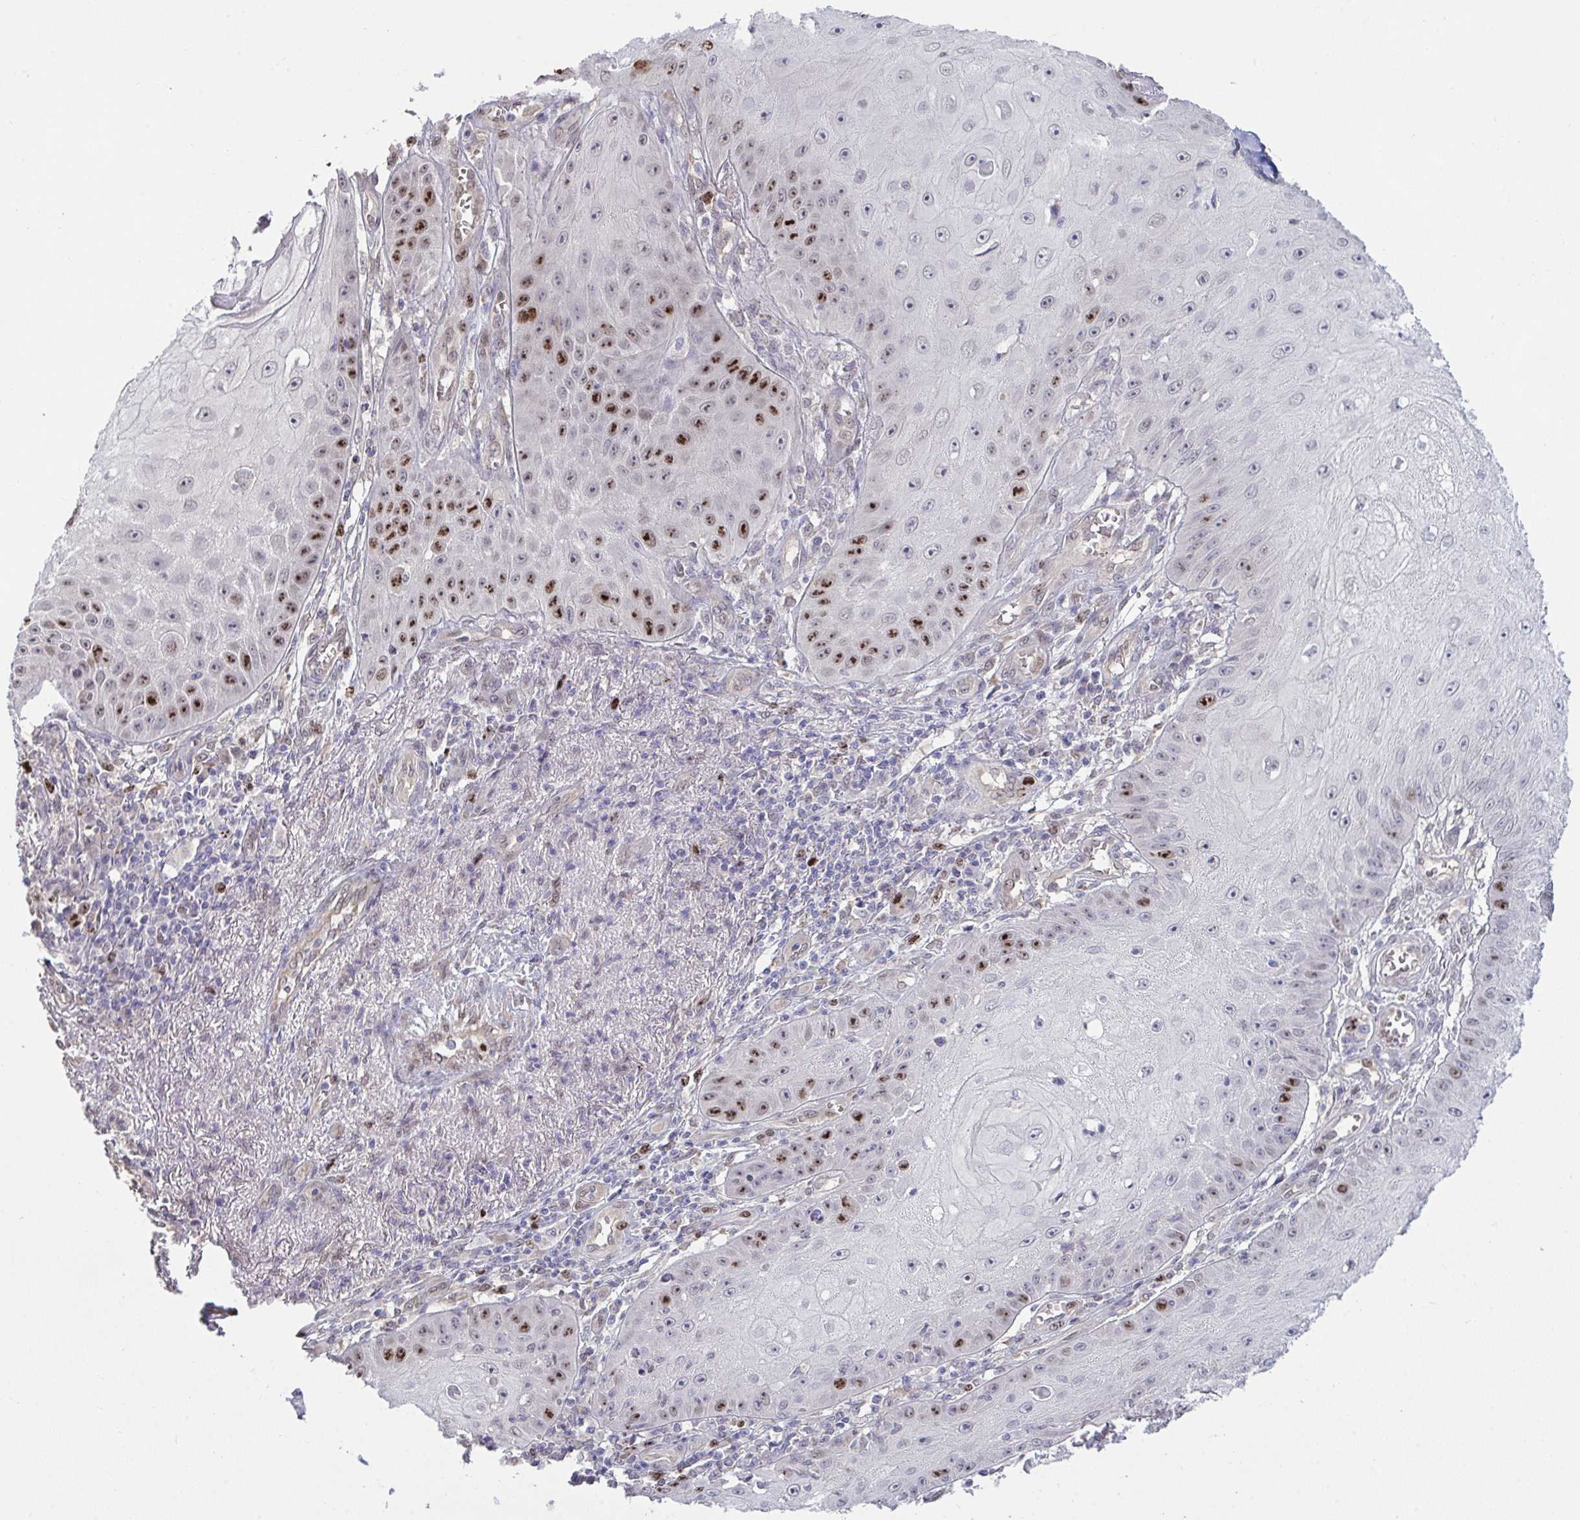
{"staining": {"intensity": "strong", "quantity": "<25%", "location": "nuclear"}, "tissue": "skin cancer", "cell_type": "Tumor cells", "image_type": "cancer", "snomed": [{"axis": "morphology", "description": "Squamous cell carcinoma, NOS"}, {"axis": "topography", "description": "Skin"}], "caption": "Strong nuclear positivity is seen in approximately <25% of tumor cells in squamous cell carcinoma (skin).", "gene": "SETD7", "patient": {"sex": "male", "age": 70}}